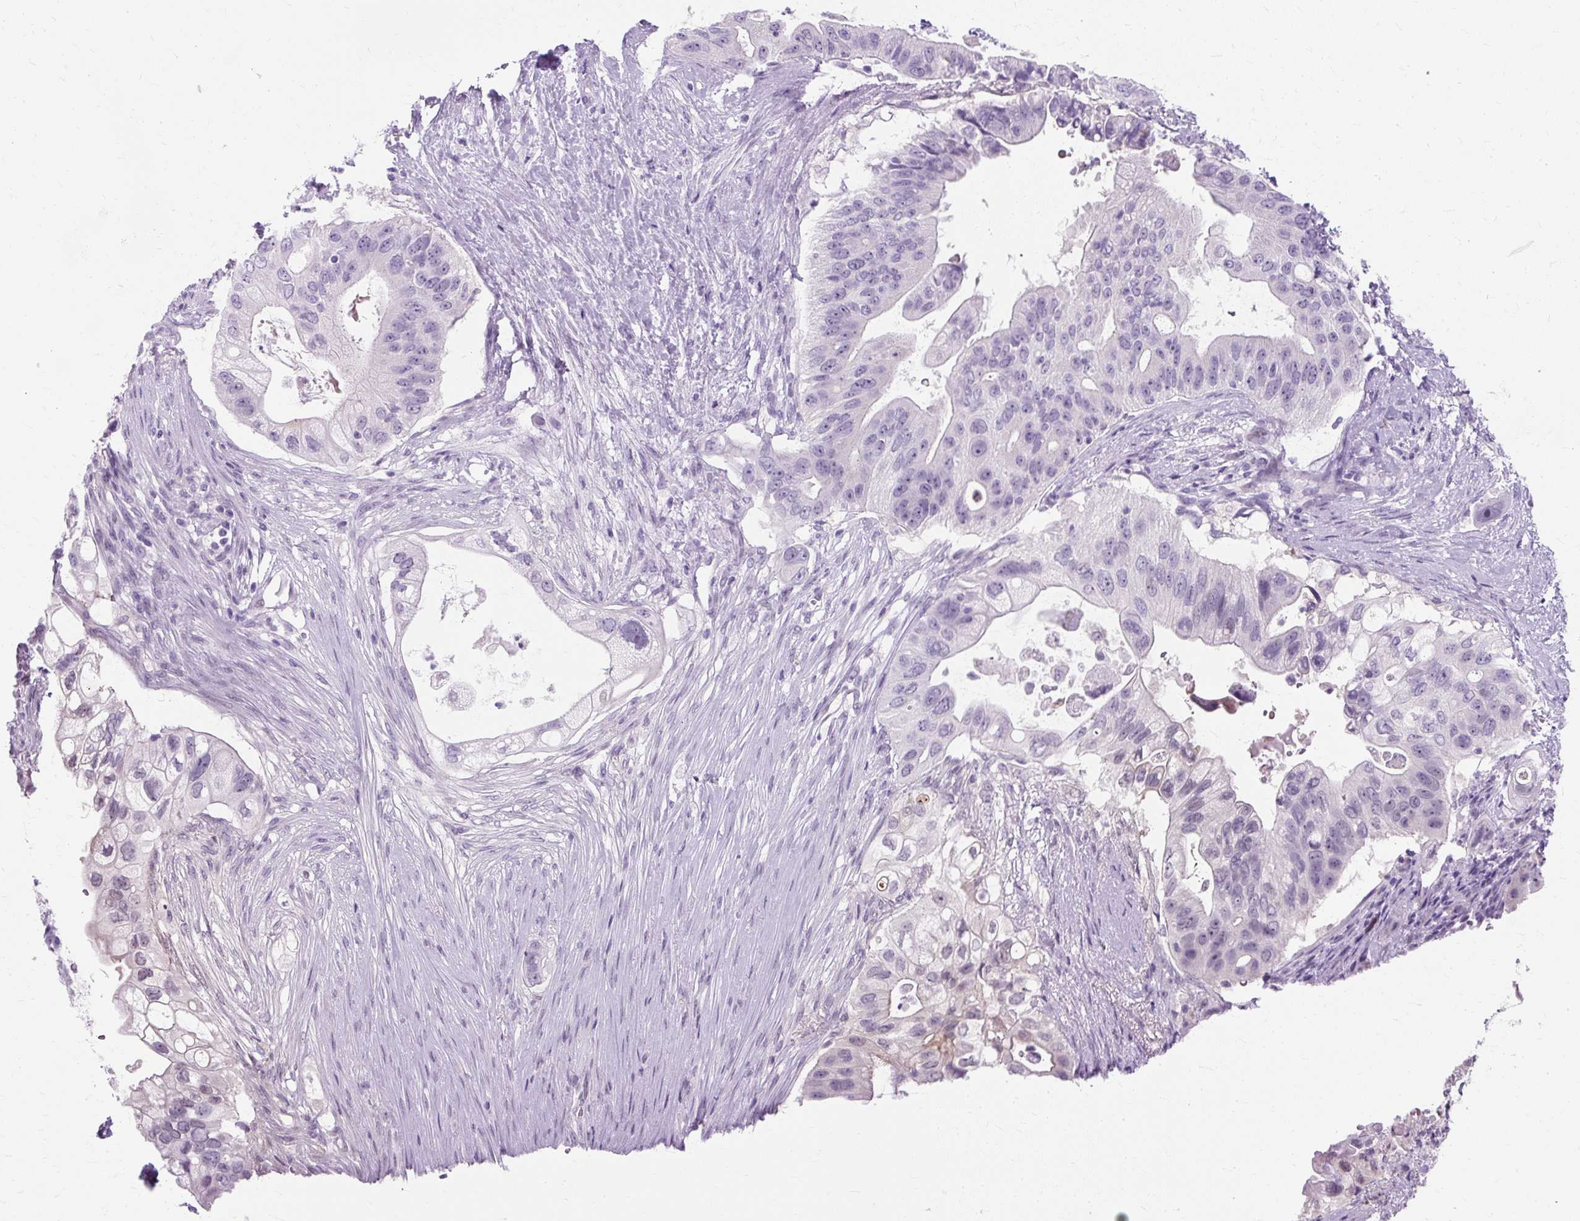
{"staining": {"intensity": "negative", "quantity": "none", "location": "none"}, "tissue": "pancreatic cancer", "cell_type": "Tumor cells", "image_type": "cancer", "snomed": [{"axis": "morphology", "description": "Adenocarcinoma, NOS"}, {"axis": "topography", "description": "Pancreas"}], "caption": "This histopathology image is of pancreatic cancer (adenocarcinoma) stained with immunohistochemistry (IHC) to label a protein in brown with the nuclei are counter-stained blue. There is no positivity in tumor cells.", "gene": "RYBP", "patient": {"sex": "female", "age": 72}}